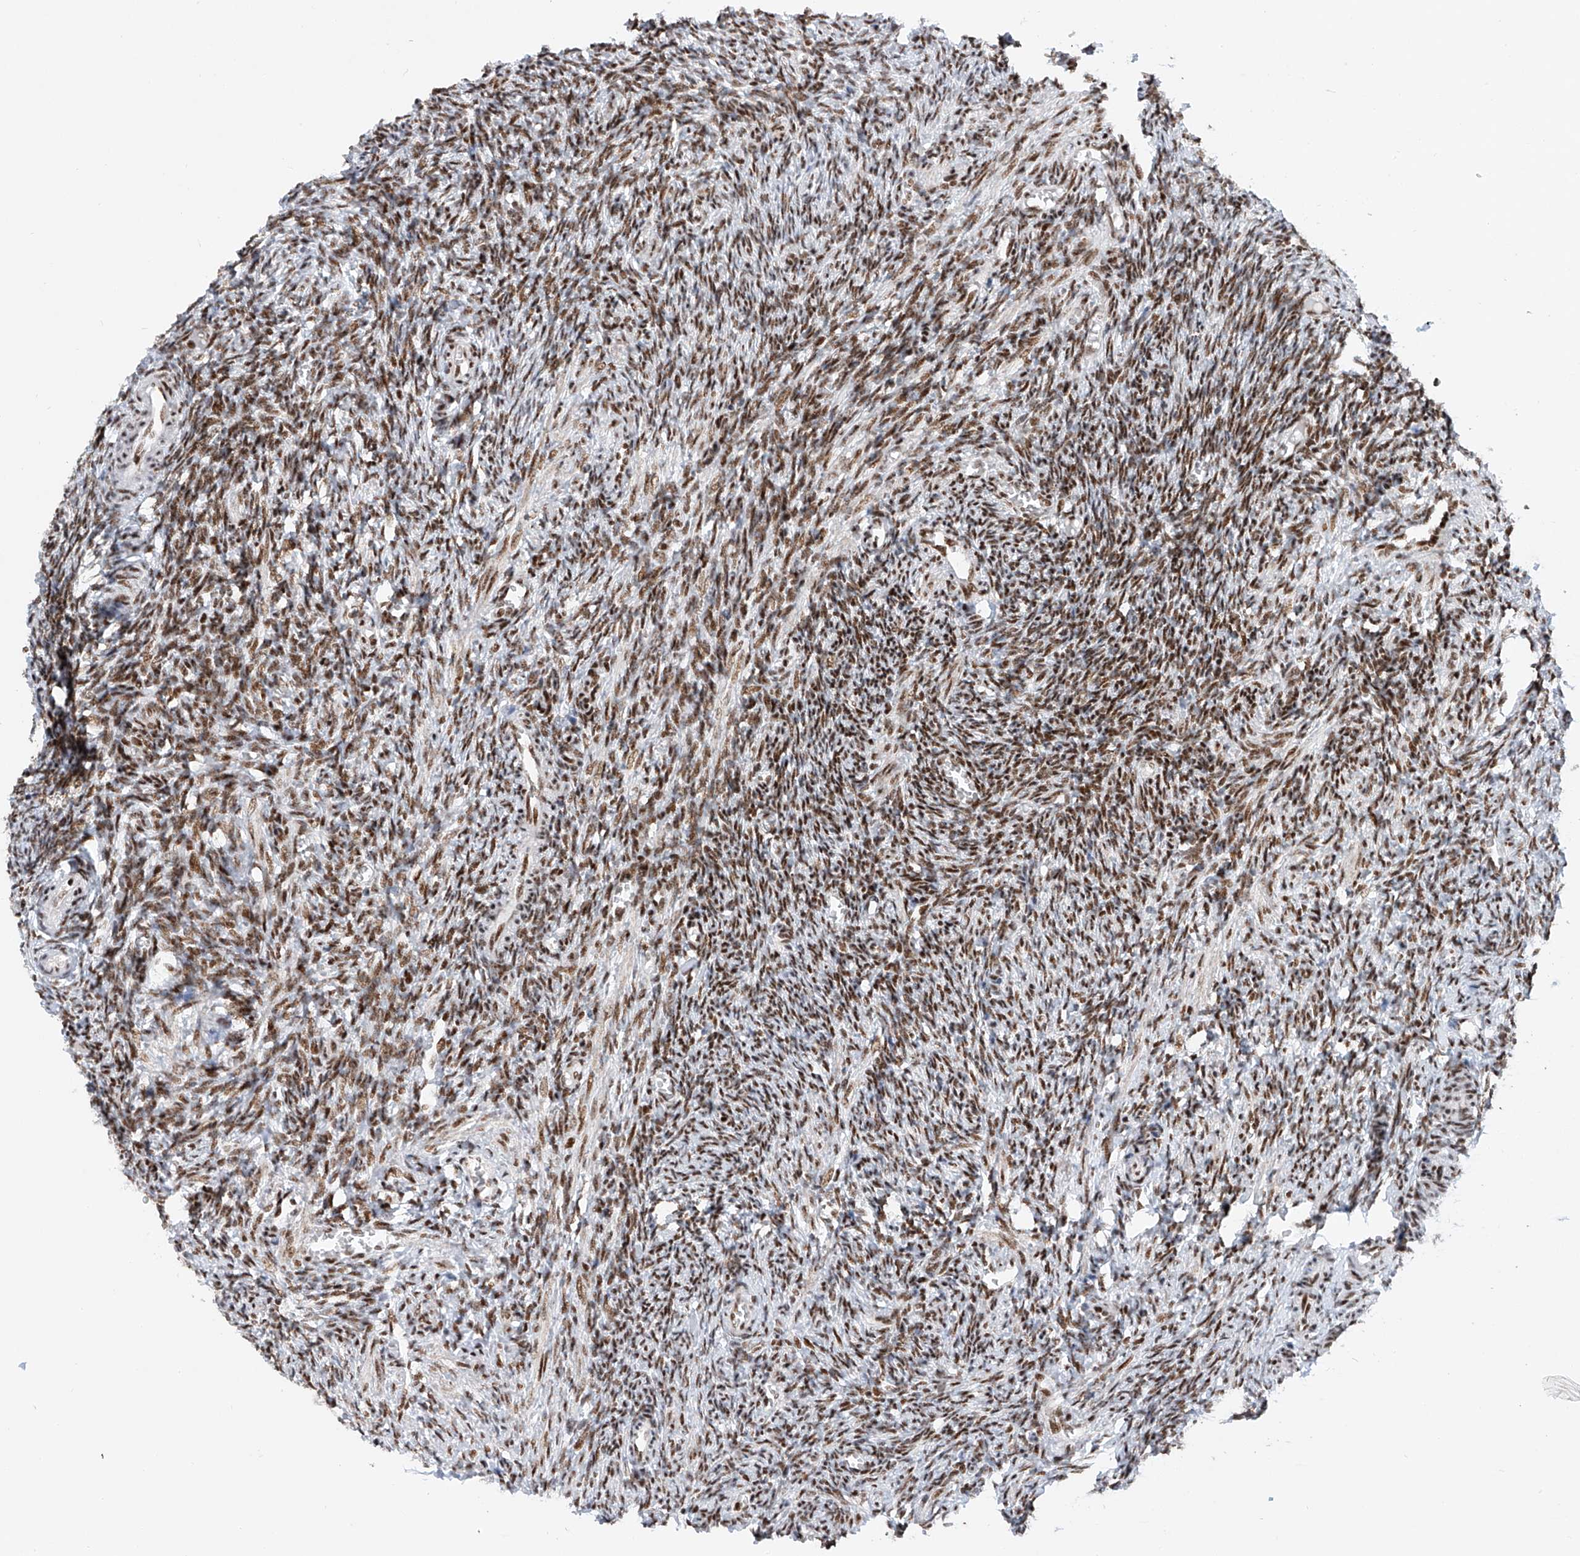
{"staining": {"intensity": "negative", "quantity": "none", "location": "none"}, "tissue": "ovary", "cell_type": "Follicle cells", "image_type": "normal", "snomed": [{"axis": "morphology", "description": "Normal tissue, NOS"}, {"axis": "topography", "description": "Ovary"}], "caption": "High power microscopy histopathology image of an immunohistochemistry histopathology image of benign ovary, revealing no significant positivity in follicle cells. (DAB immunohistochemistry, high magnification).", "gene": "TAF4", "patient": {"sex": "female", "age": 27}}